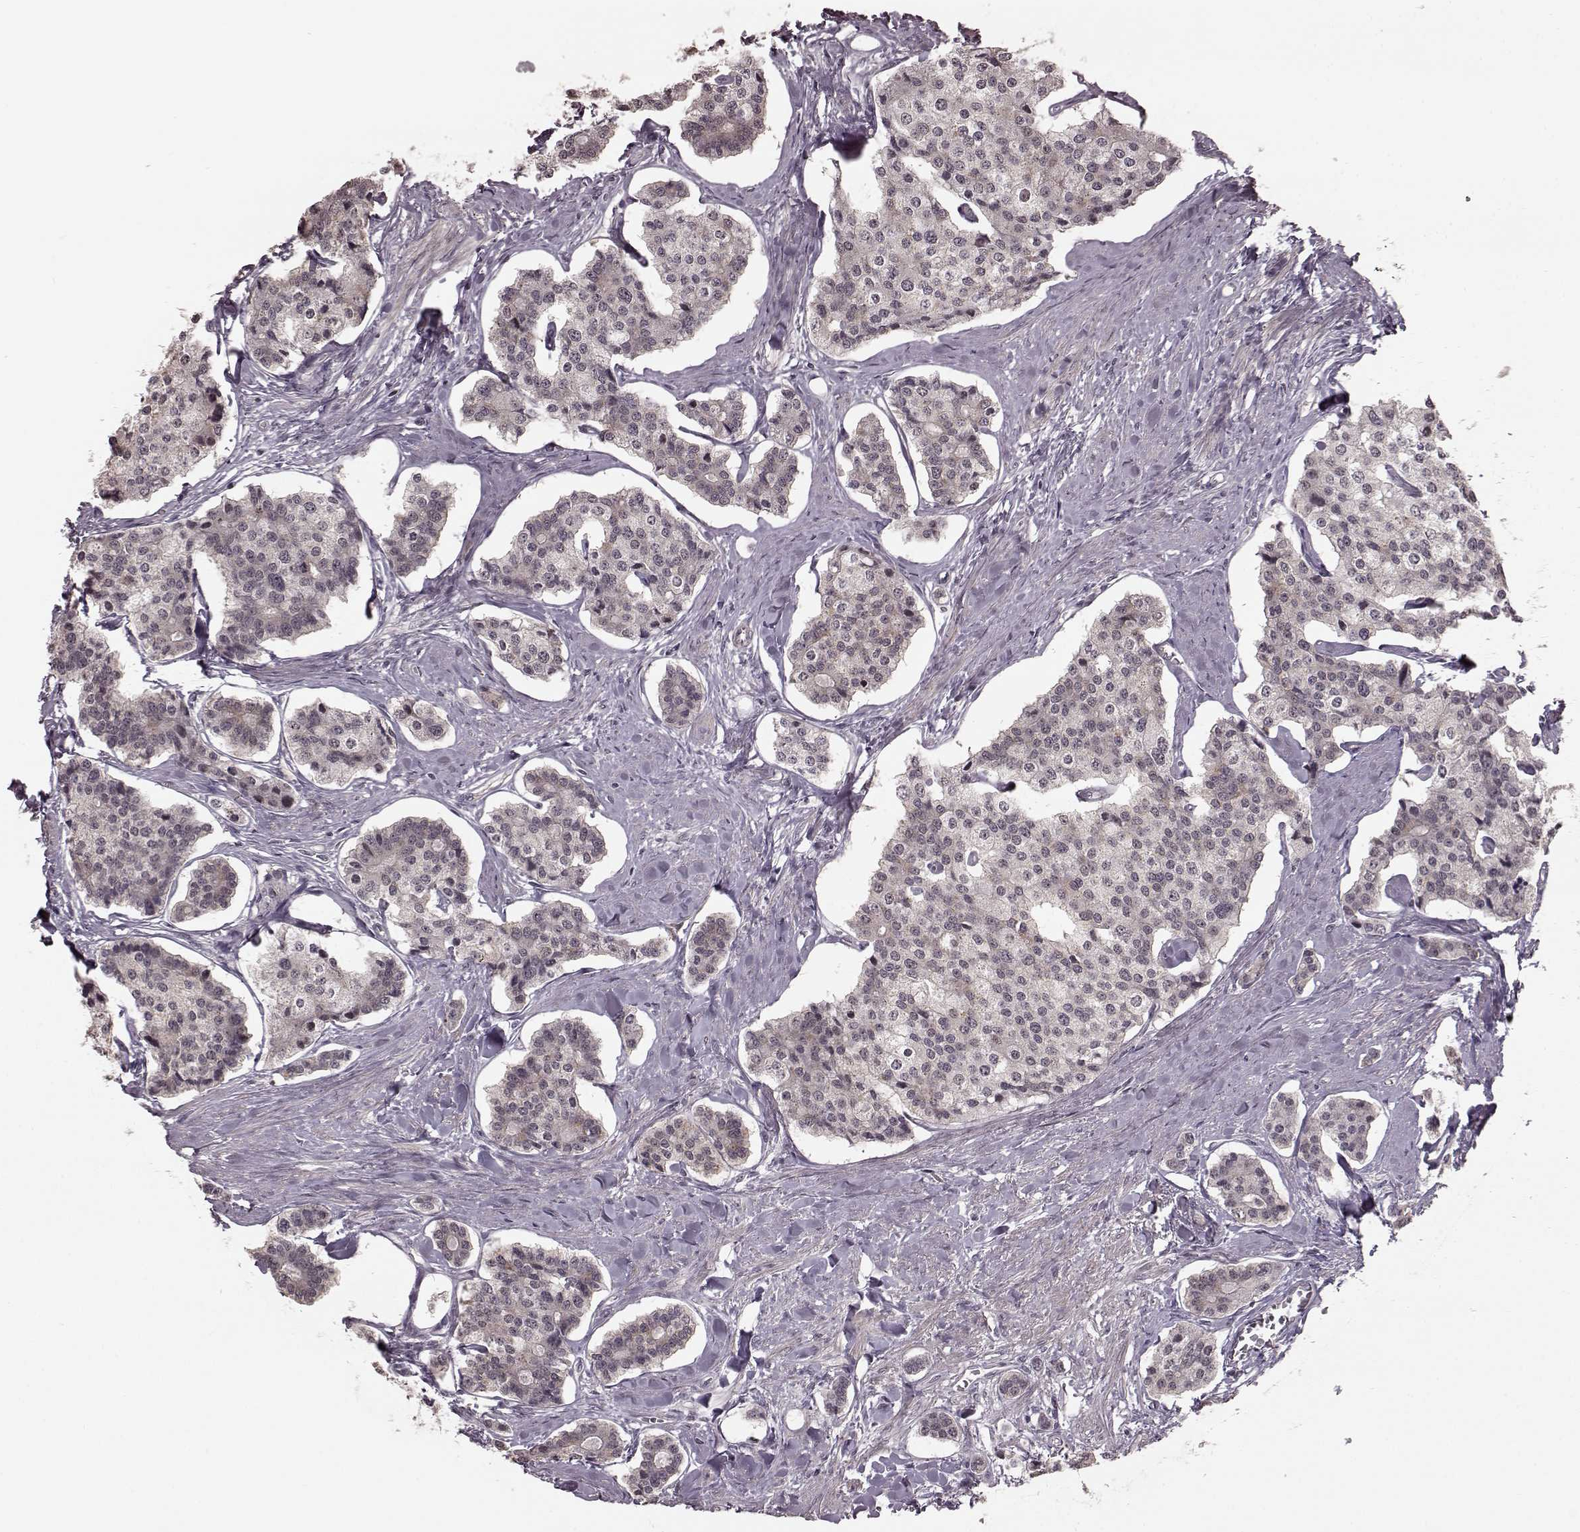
{"staining": {"intensity": "negative", "quantity": "none", "location": "none"}, "tissue": "carcinoid", "cell_type": "Tumor cells", "image_type": "cancer", "snomed": [{"axis": "morphology", "description": "Carcinoid, malignant, NOS"}, {"axis": "topography", "description": "Small intestine"}], "caption": "DAB (3,3'-diaminobenzidine) immunohistochemical staining of carcinoid displays no significant staining in tumor cells. (Stains: DAB (3,3'-diaminobenzidine) IHC with hematoxylin counter stain, Microscopy: brightfield microscopy at high magnification).", "gene": "PLCB4", "patient": {"sex": "female", "age": 65}}